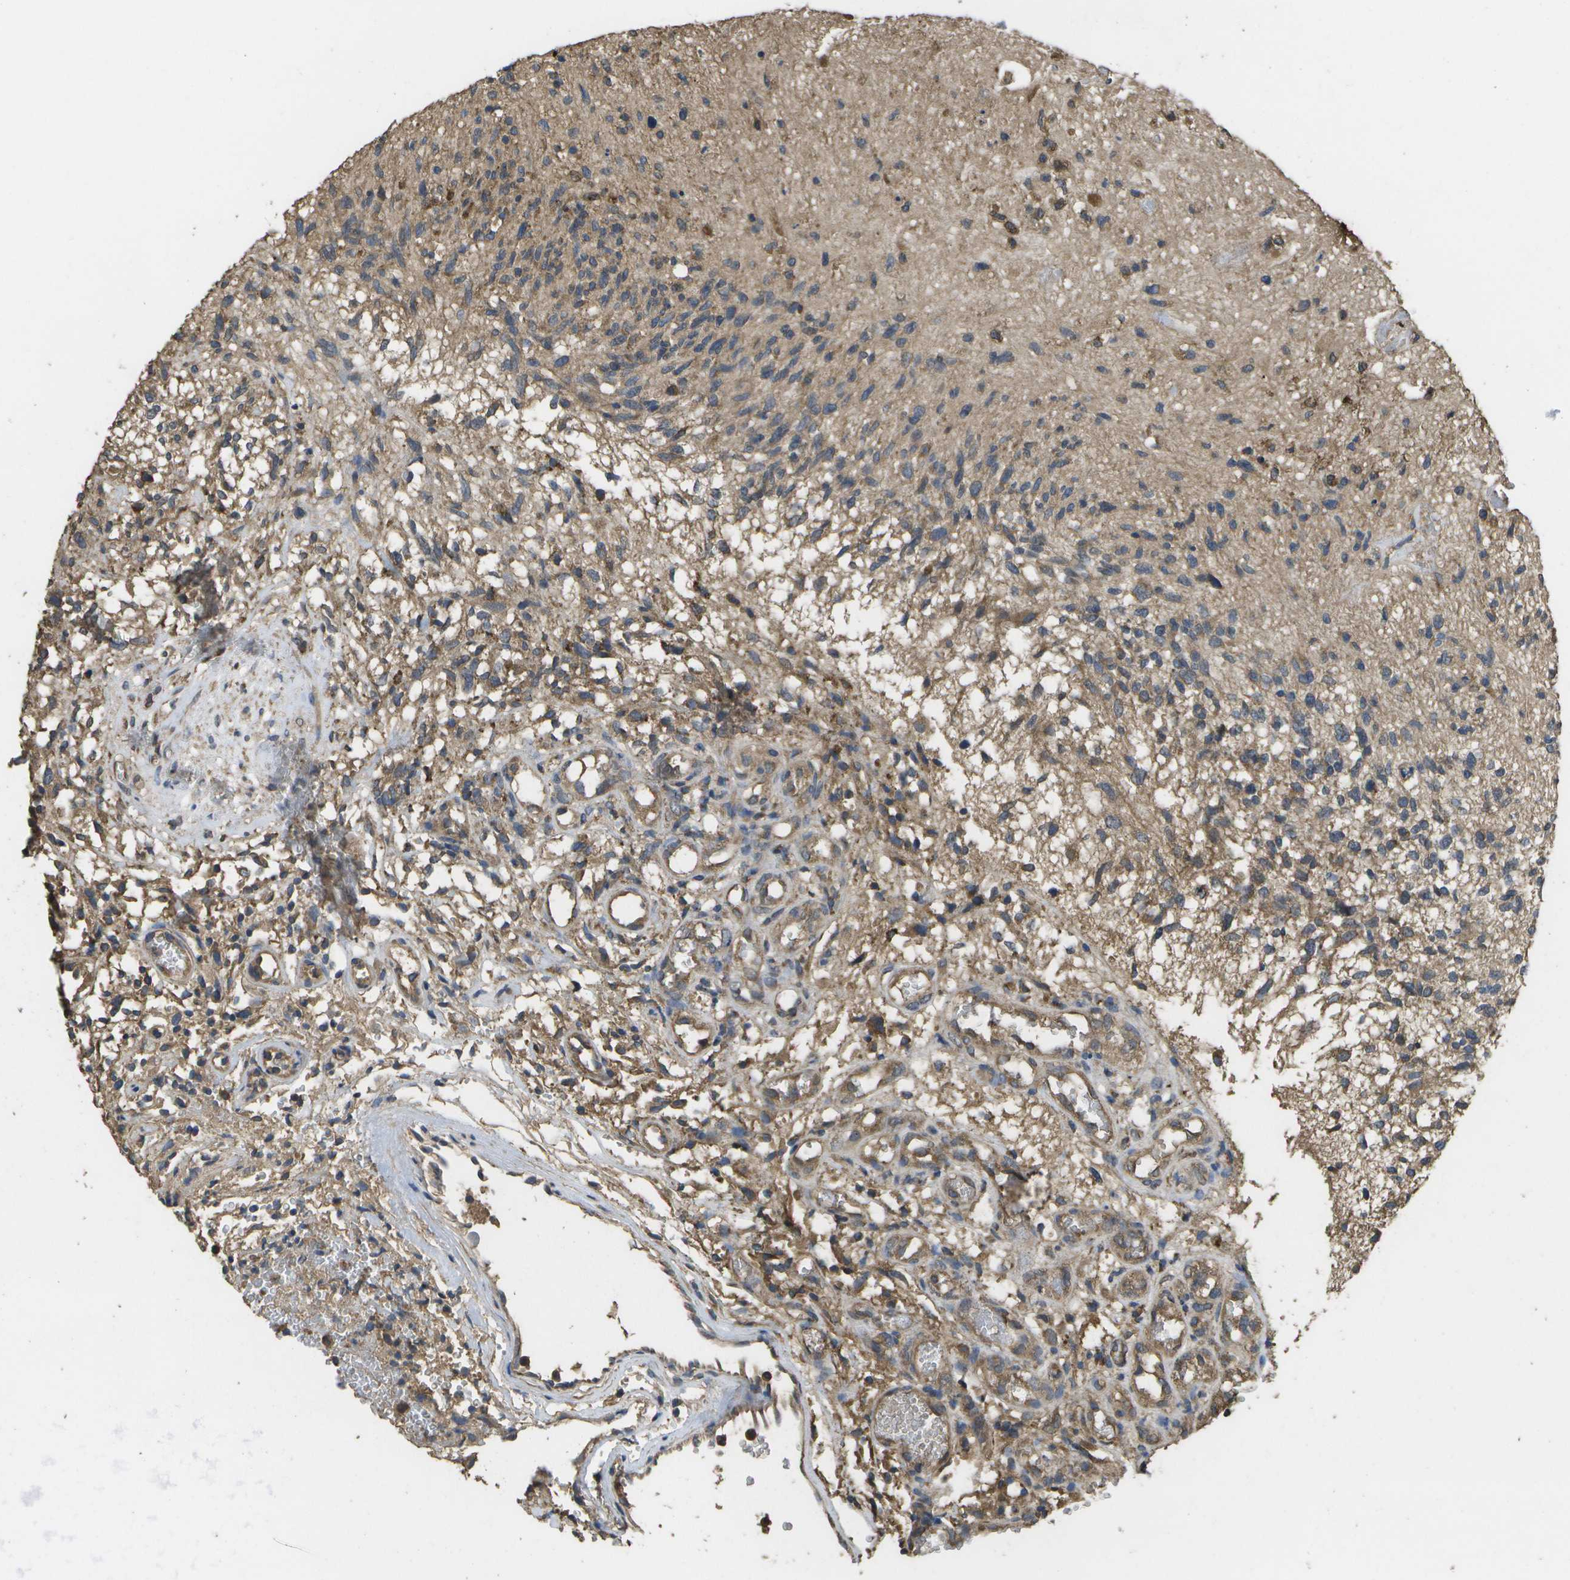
{"staining": {"intensity": "weak", "quantity": ">75%", "location": "cytoplasmic/membranous"}, "tissue": "glioma", "cell_type": "Tumor cells", "image_type": "cancer", "snomed": [{"axis": "morphology", "description": "Normal tissue, NOS"}, {"axis": "morphology", "description": "Glioma, malignant, High grade"}, {"axis": "topography", "description": "Cerebral cortex"}], "caption": "Glioma stained with a protein marker shows weak staining in tumor cells.", "gene": "SACS", "patient": {"sex": "male", "age": 75}}